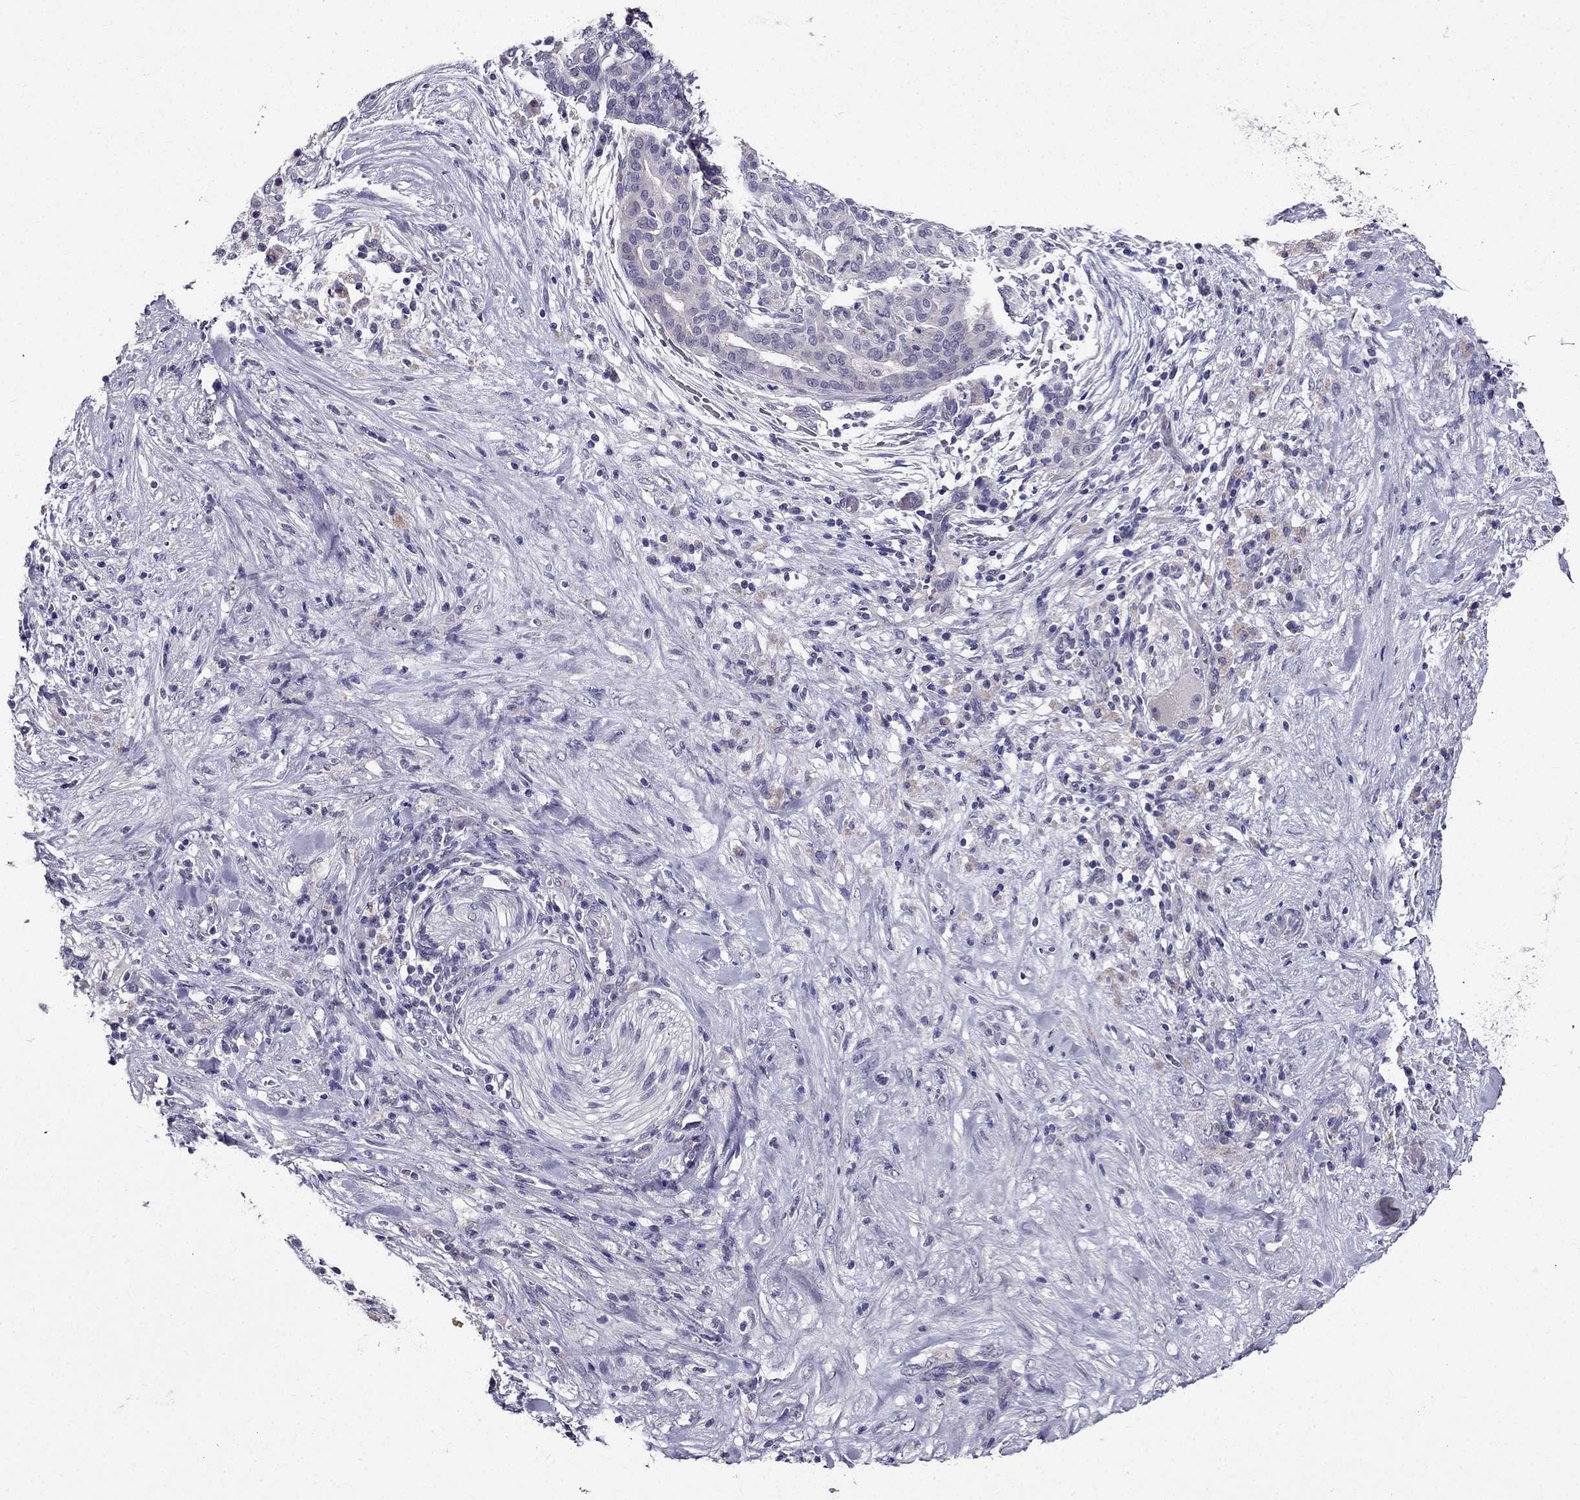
{"staining": {"intensity": "negative", "quantity": "none", "location": "none"}, "tissue": "pancreatic cancer", "cell_type": "Tumor cells", "image_type": "cancer", "snomed": [{"axis": "morphology", "description": "Adenocarcinoma, NOS"}, {"axis": "topography", "description": "Pancreas"}], "caption": "Immunohistochemistry of human pancreatic adenocarcinoma reveals no staining in tumor cells.", "gene": "DUSP15", "patient": {"sex": "male", "age": 44}}